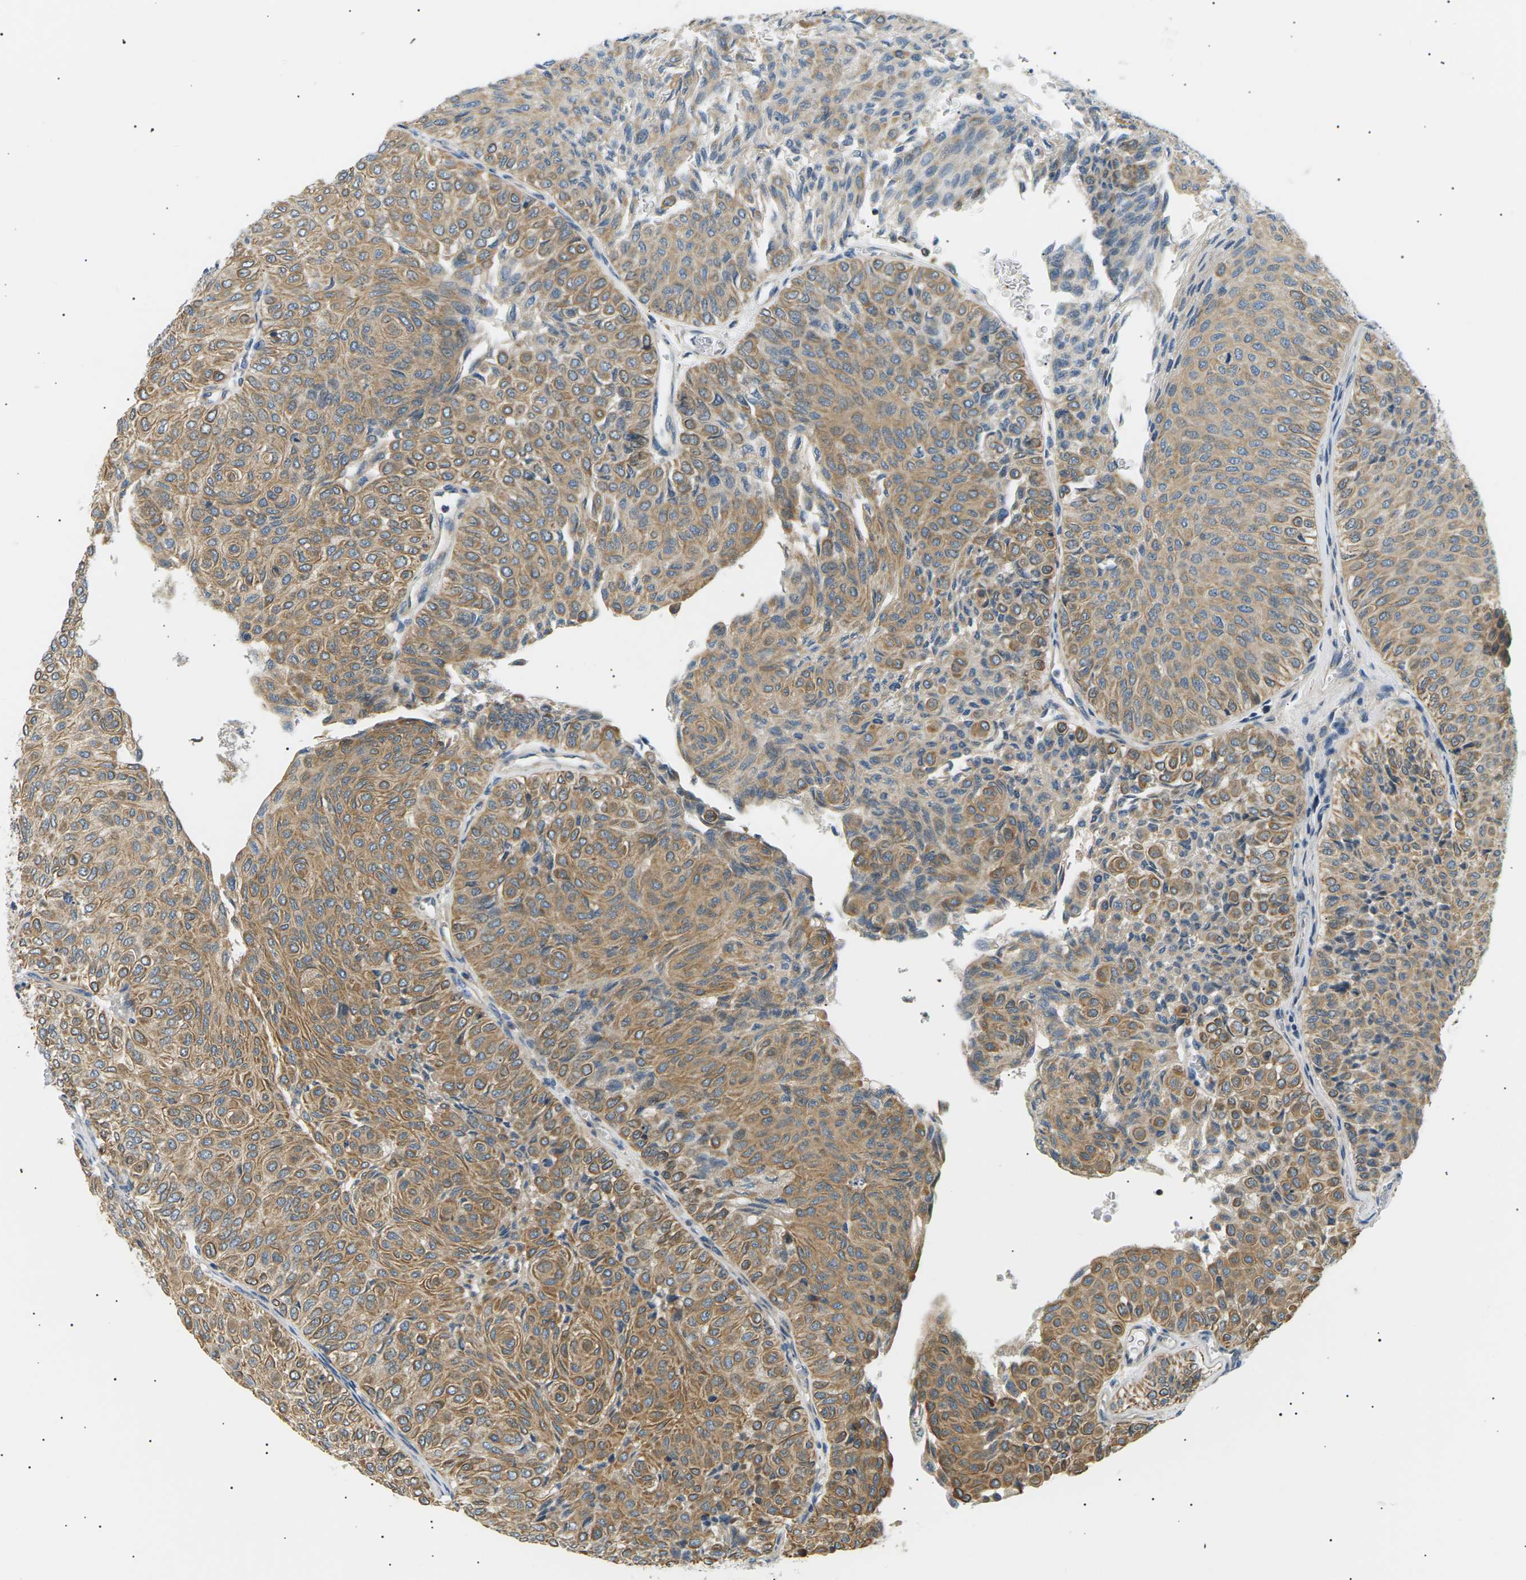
{"staining": {"intensity": "moderate", "quantity": ">75%", "location": "cytoplasmic/membranous"}, "tissue": "urothelial cancer", "cell_type": "Tumor cells", "image_type": "cancer", "snomed": [{"axis": "morphology", "description": "Urothelial carcinoma, Low grade"}, {"axis": "topography", "description": "Urinary bladder"}], "caption": "Immunohistochemistry (IHC) (DAB) staining of urothelial cancer shows moderate cytoplasmic/membranous protein staining in approximately >75% of tumor cells.", "gene": "TBC1D8", "patient": {"sex": "male", "age": 78}}